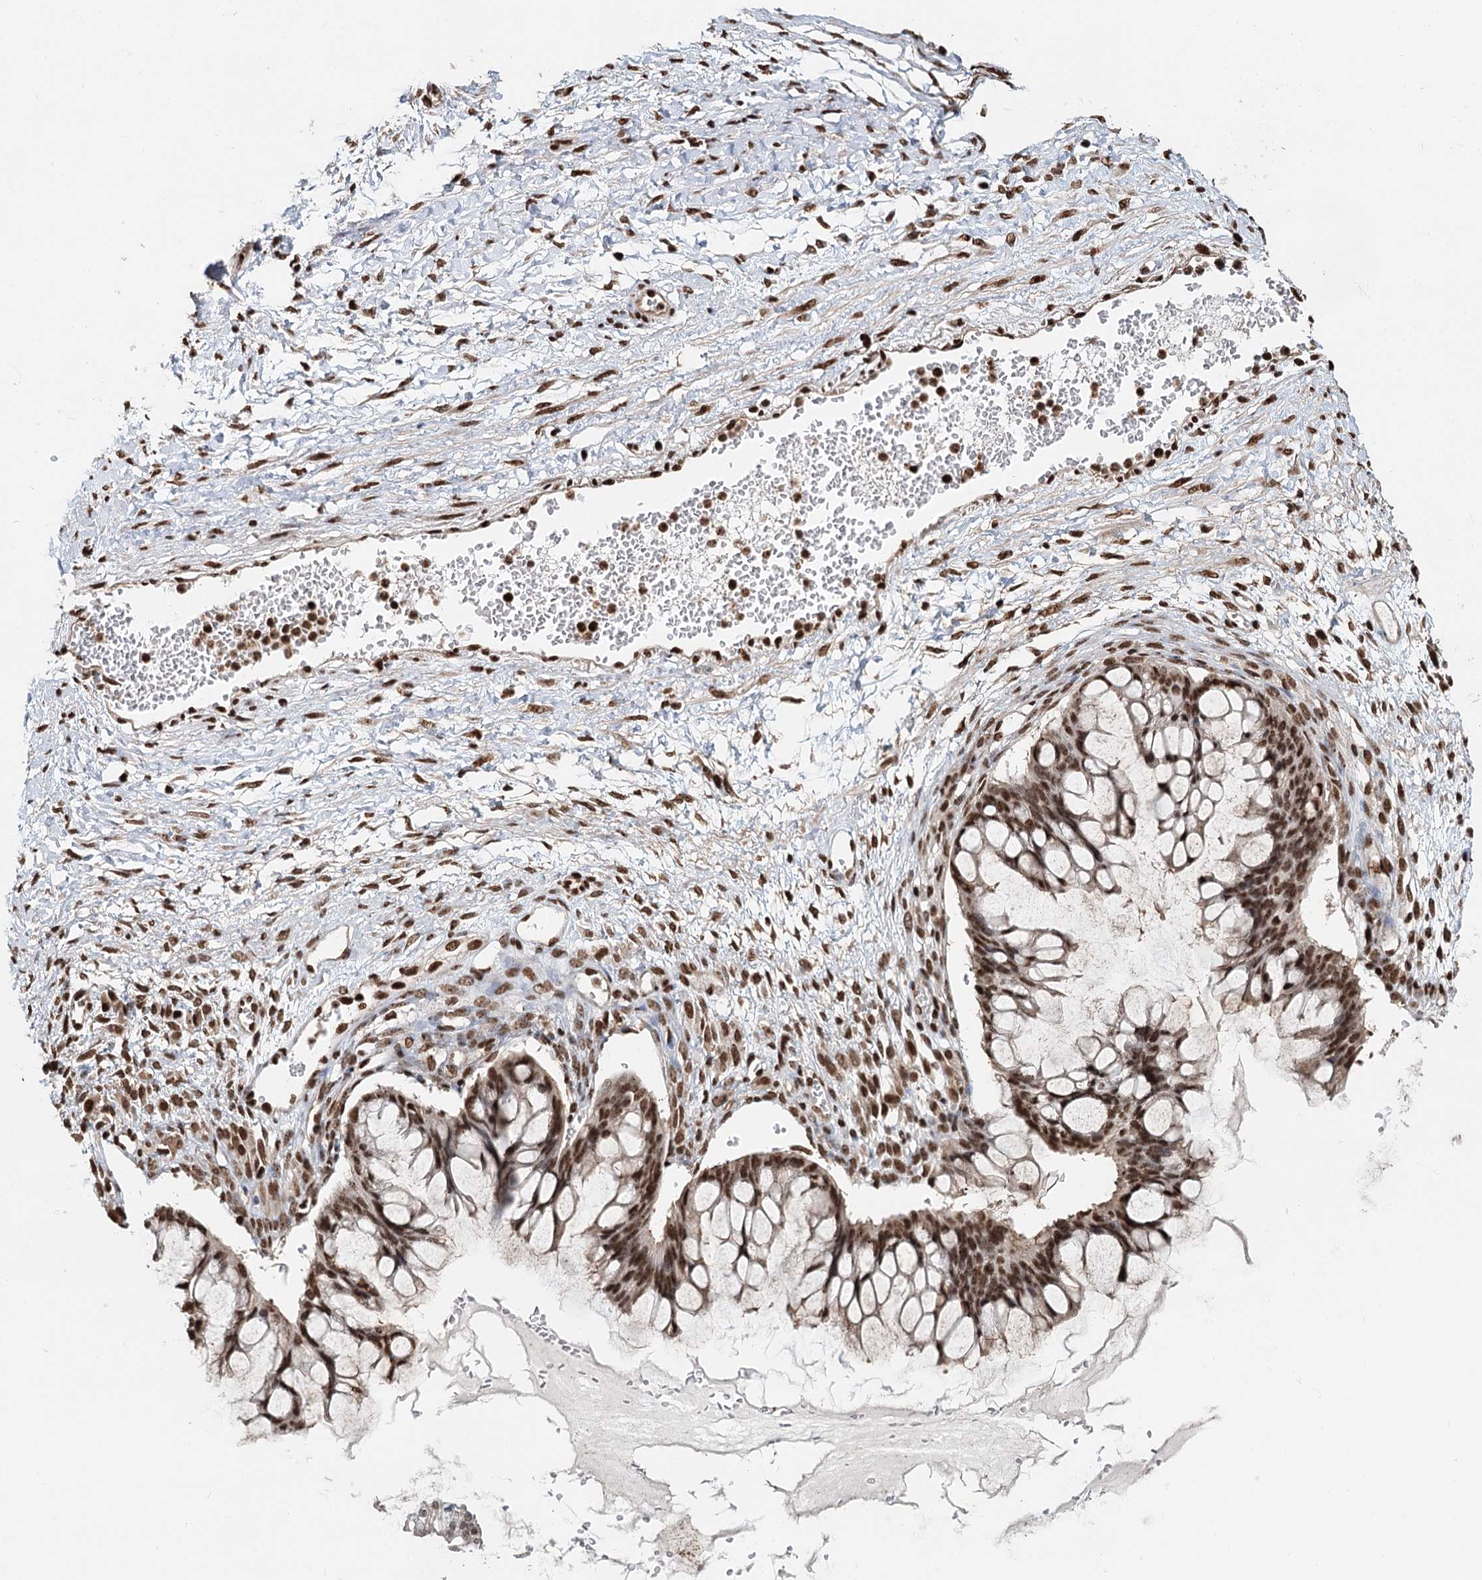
{"staining": {"intensity": "moderate", "quantity": ">75%", "location": "nuclear"}, "tissue": "ovarian cancer", "cell_type": "Tumor cells", "image_type": "cancer", "snomed": [{"axis": "morphology", "description": "Cystadenocarcinoma, mucinous, NOS"}, {"axis": "topography", "description": "Ovary"}], "caption": "Protein expression analysis of ovarian cancer demonstrates moderate nuclear positivity in approximately >75% of tumor cells. The protein is shown in brown color, while the nuclei are stained blue.", "gene": "RPS27A", "patient": {"sex": "female", "age": 73}}